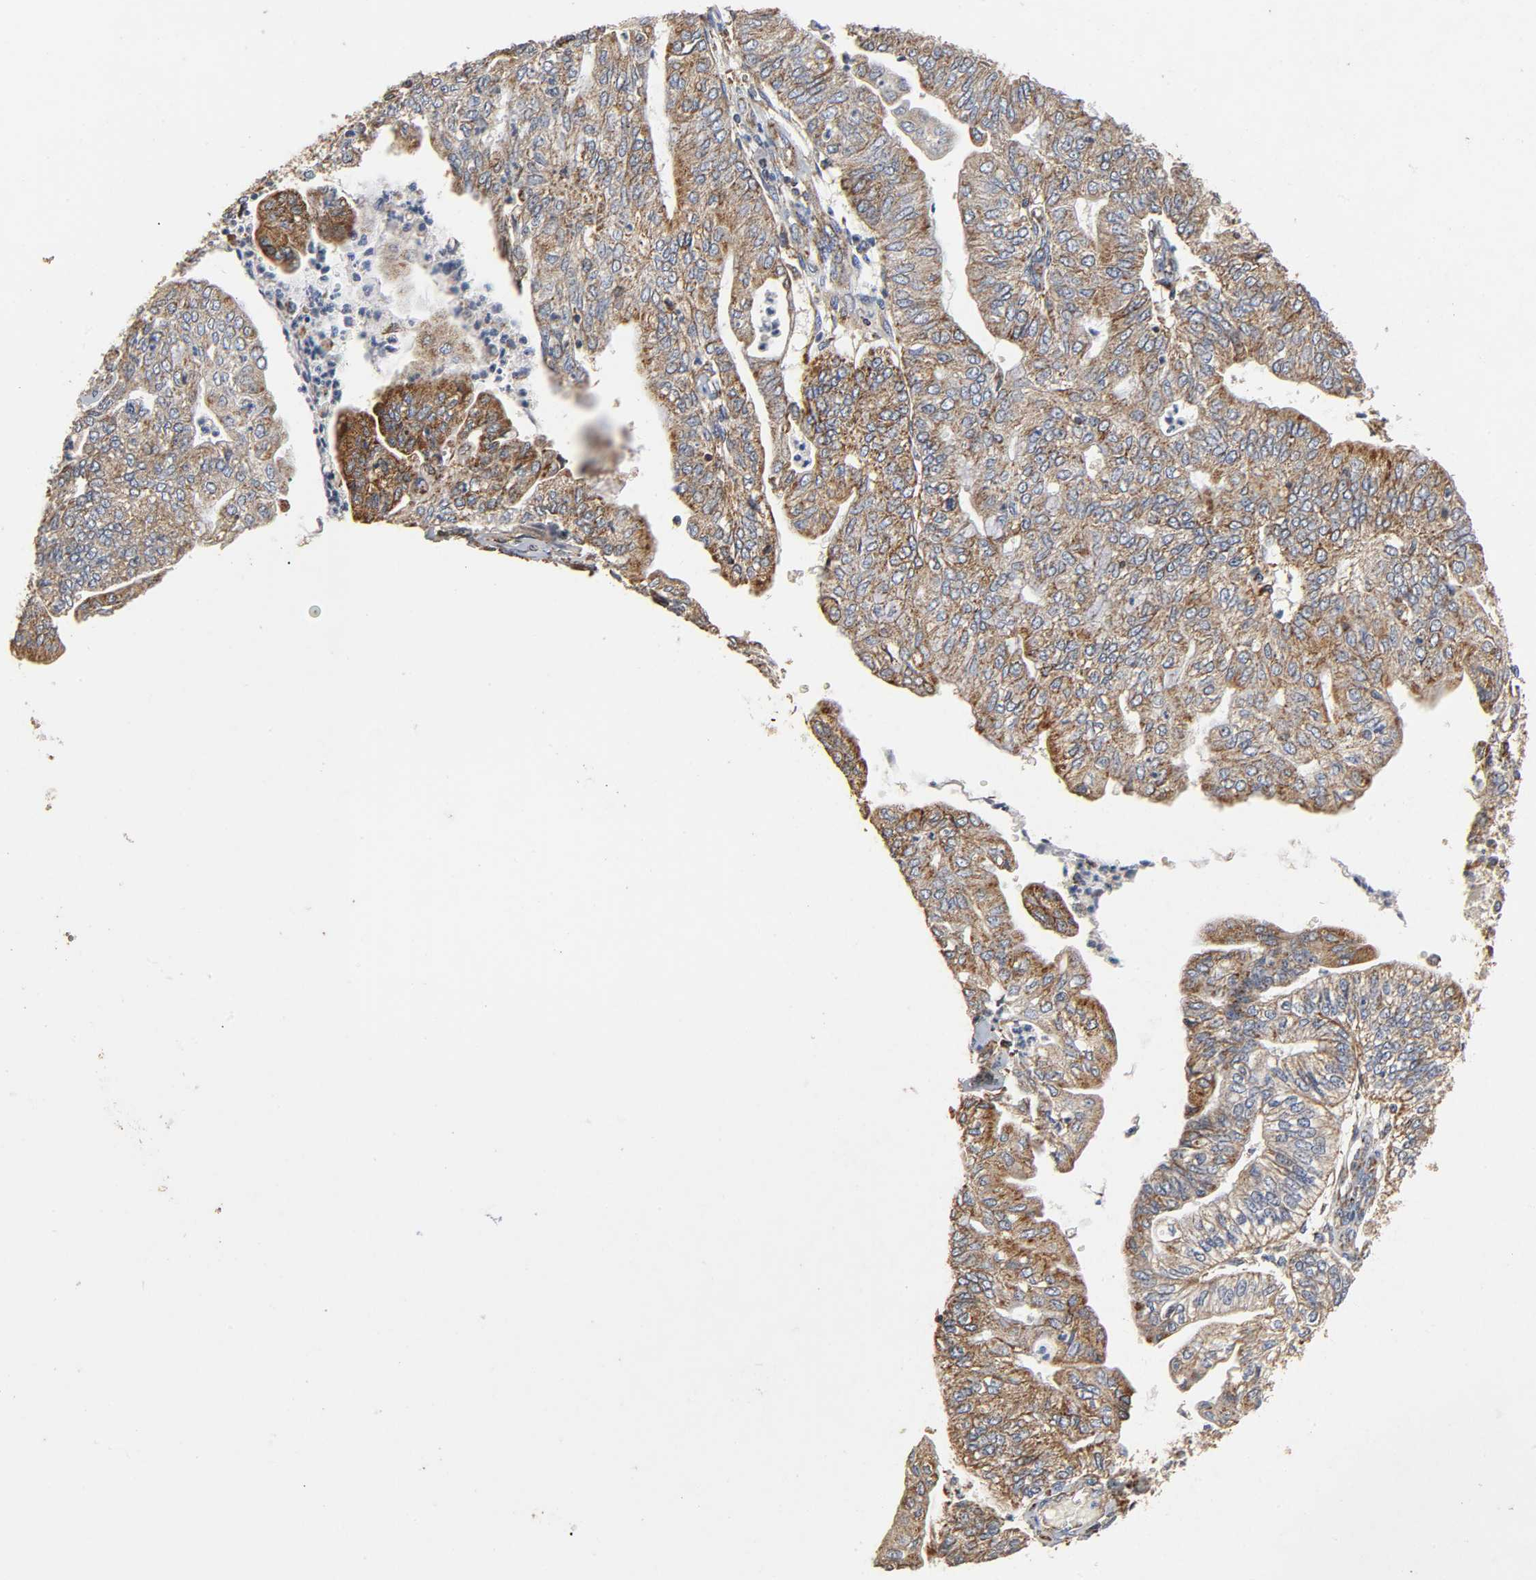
{"staining": {"intensity": "moderate", "quantity": ">75%", "location": "cytoplasmic/membranous"}, "tissue": "endometrial cancer", "cell_type": "Tumor cells", "image_type": "cancer", "snomed": [{"axis": "morphology", "description": "Adenocarcinoma, NOS"}, {"axis": "topography", "description": "Endometrium"}], "caption": "Moderate cytoplasmic/membranous protein expression is appreciated in approximately >75% of tumor cells in adenocarcinoma (endometrial).", "gene": "NDUFS3", "patient": {"sex": "female", "age": 59}}